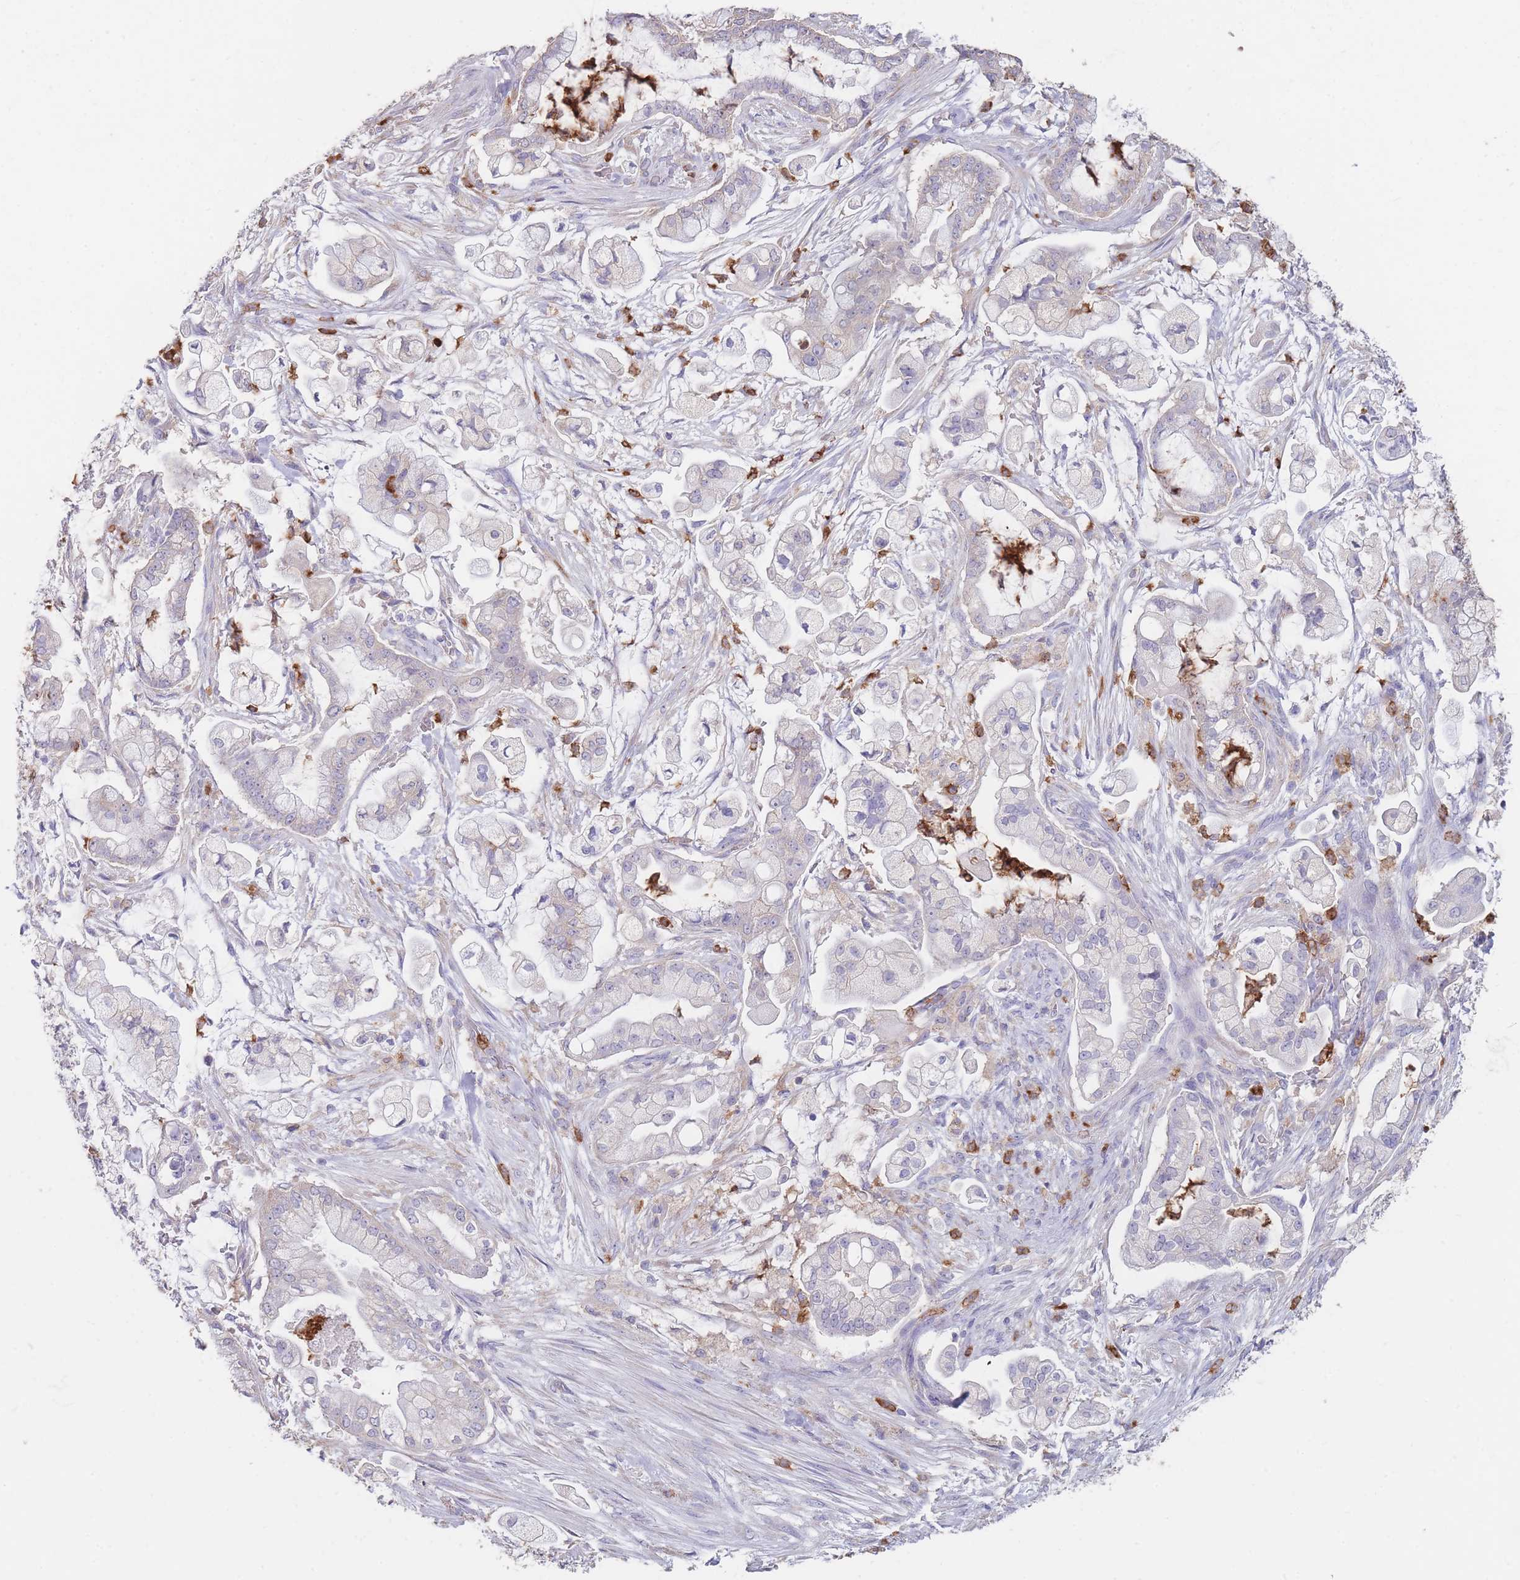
{"staining": {"intensity": "negative", "quantity": "none", "location": "none"}, "tissue": "pancreatic cancer", "cell_type": "Tumor cells", "image_type": "cancer", "snomed": [{"axis": "morphology", "description": "Adenocarcinoma, NOS"}, {"axis": "topography", "description": "Pancreas"}], "caption": "This is an immunohistochemistry (IHC) photomicrograph of pancreatic adenocarcinoma. There is no expression in tumor cells.", "gene": "CLEC12A", "patient": {"sex": "female", "age": 69}}